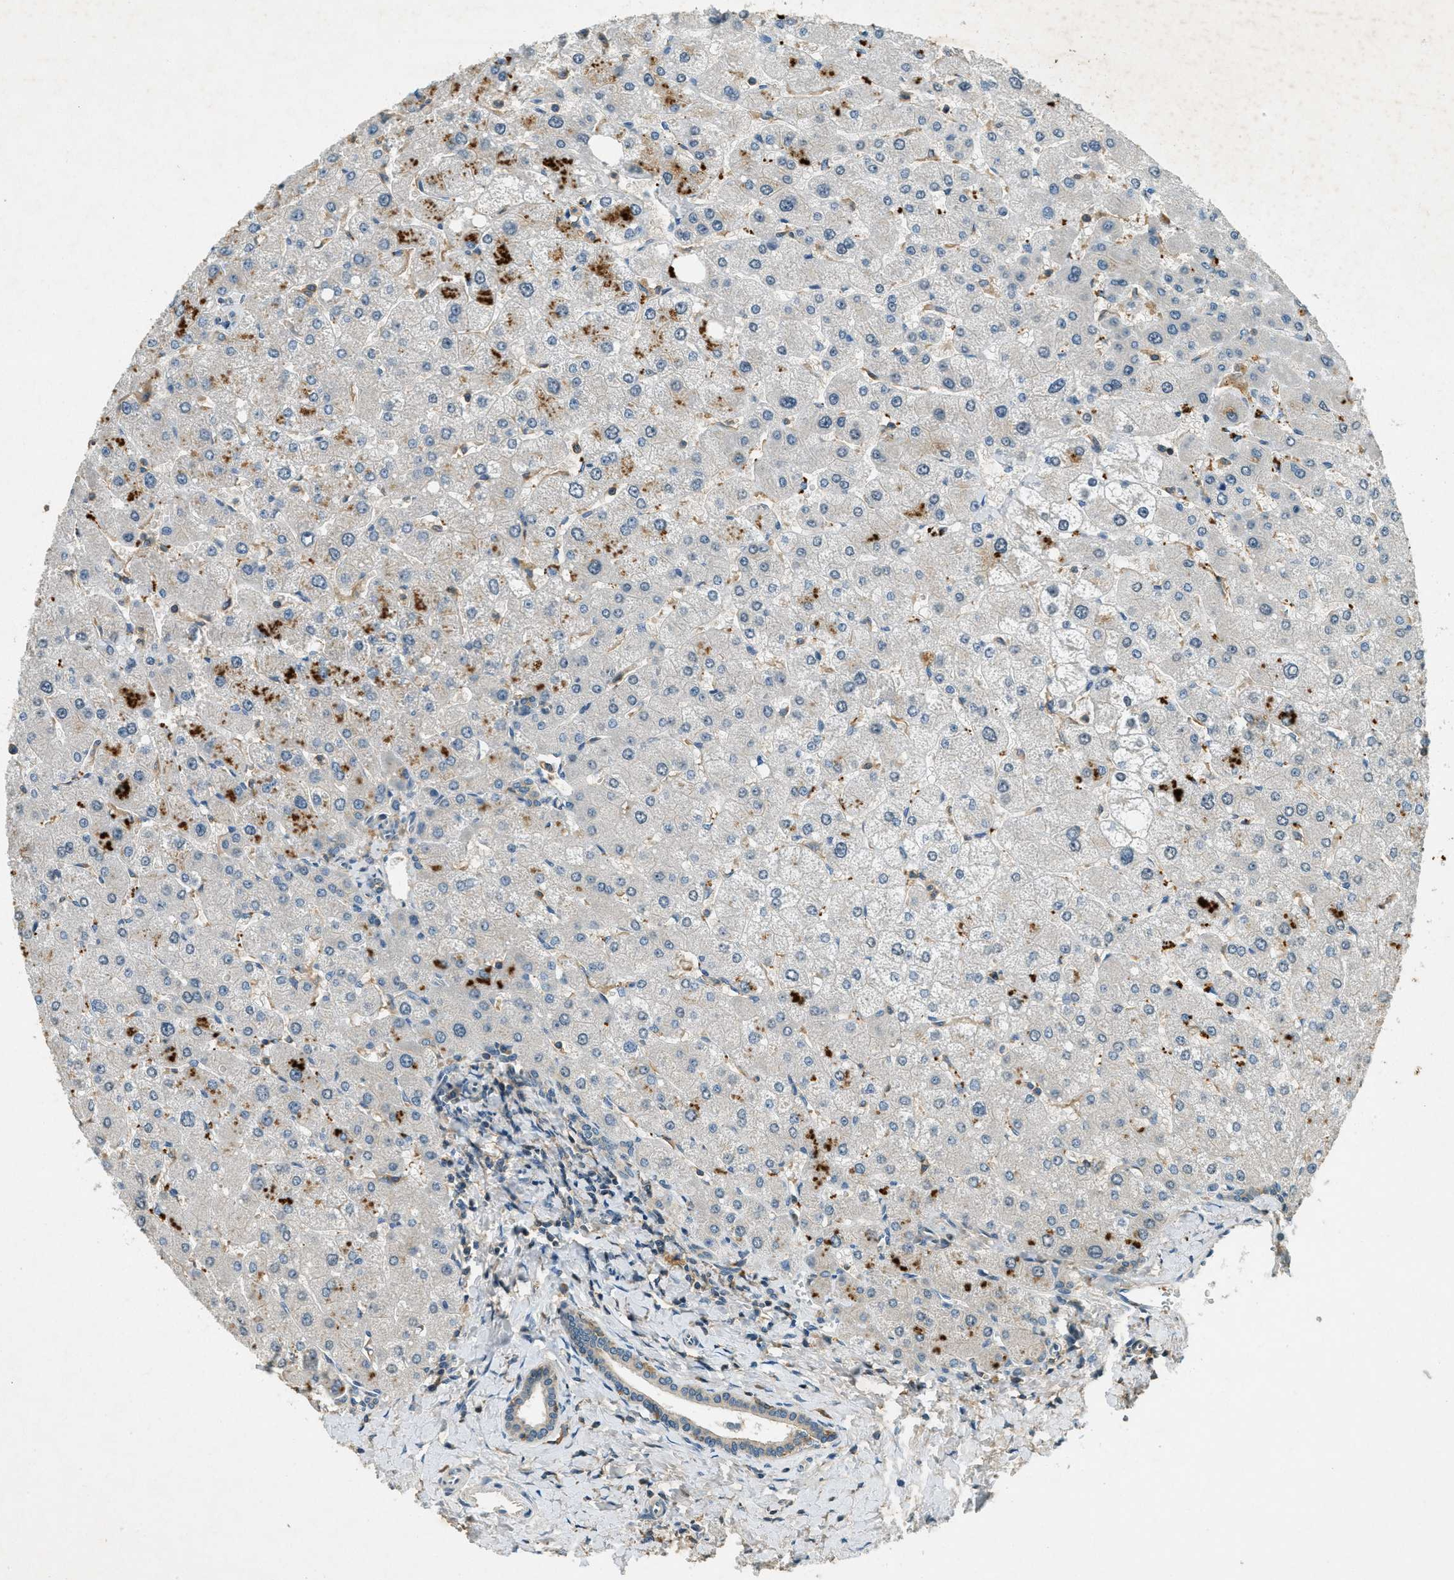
{"staining": {"intensity": "weak", "quantity": "25%-75%", "location": "cytoplasmic/membranous"}, "tissue": "liver", "cell_type": "Cholangiocytes", "image_type": "normal", "snomed": [{"axis": "morphology", "description": "Normal tissue, NOS"}, {"axis": "topography", "description": "Liver"}], "caption": "A brown stain shows weak cytoplasmic/membranous positivity of a protein in cholangiocytes of benign liver. The staining was performed using DAB, with brown indicating positive protein expression. Nuclei are stained blue with hematoxylin.", "gene": "NUDT4B", "patient": {"sex": "male", "age": 55}}